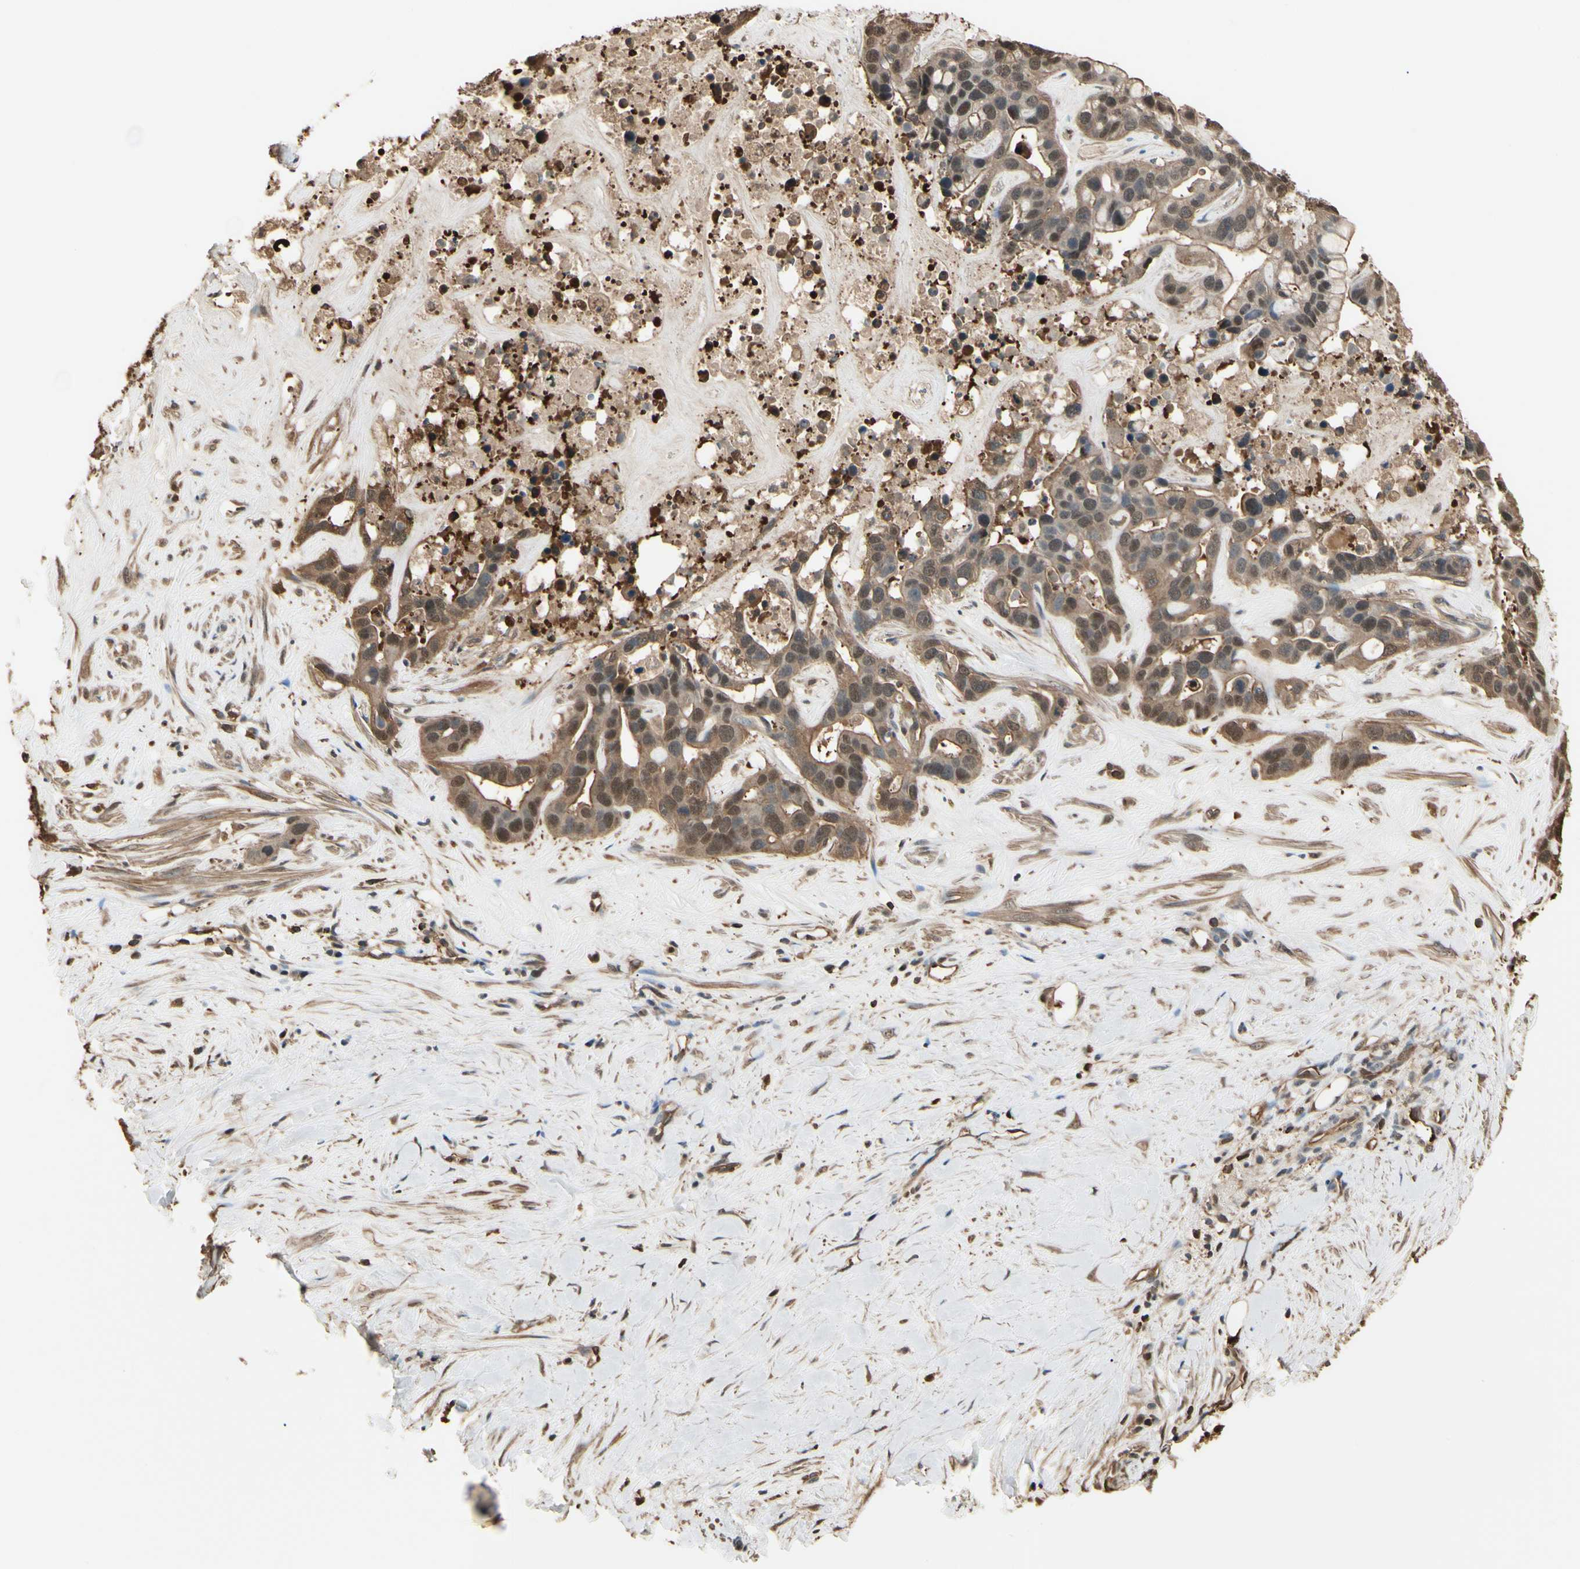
{"staining": {"intensity": "moderate", "quantity": ">75%", "location": "cytoplasmic/membranous,nuclear"}, "tissue": "liver cancer", "cell_type": "Tumor cells", "image_type": "cancer", "snomed": [{"axis": "morphology", "description": "Cholangiocarcinoma"}, {"axis": "topography", "description": "Liver"}], "caption": "Immunohistochemical staining of liver cancer shows moderate cytoplasmic/membranous and nuclear protein positivity in about >75% of tumor cells. The staining is performed using DAB brown chromogen to label protein expression. The nuclei are counter-stained blue using hematoxylin.", "gene": "YWHAE", "patient": {"sex": "female", "age": 65}}